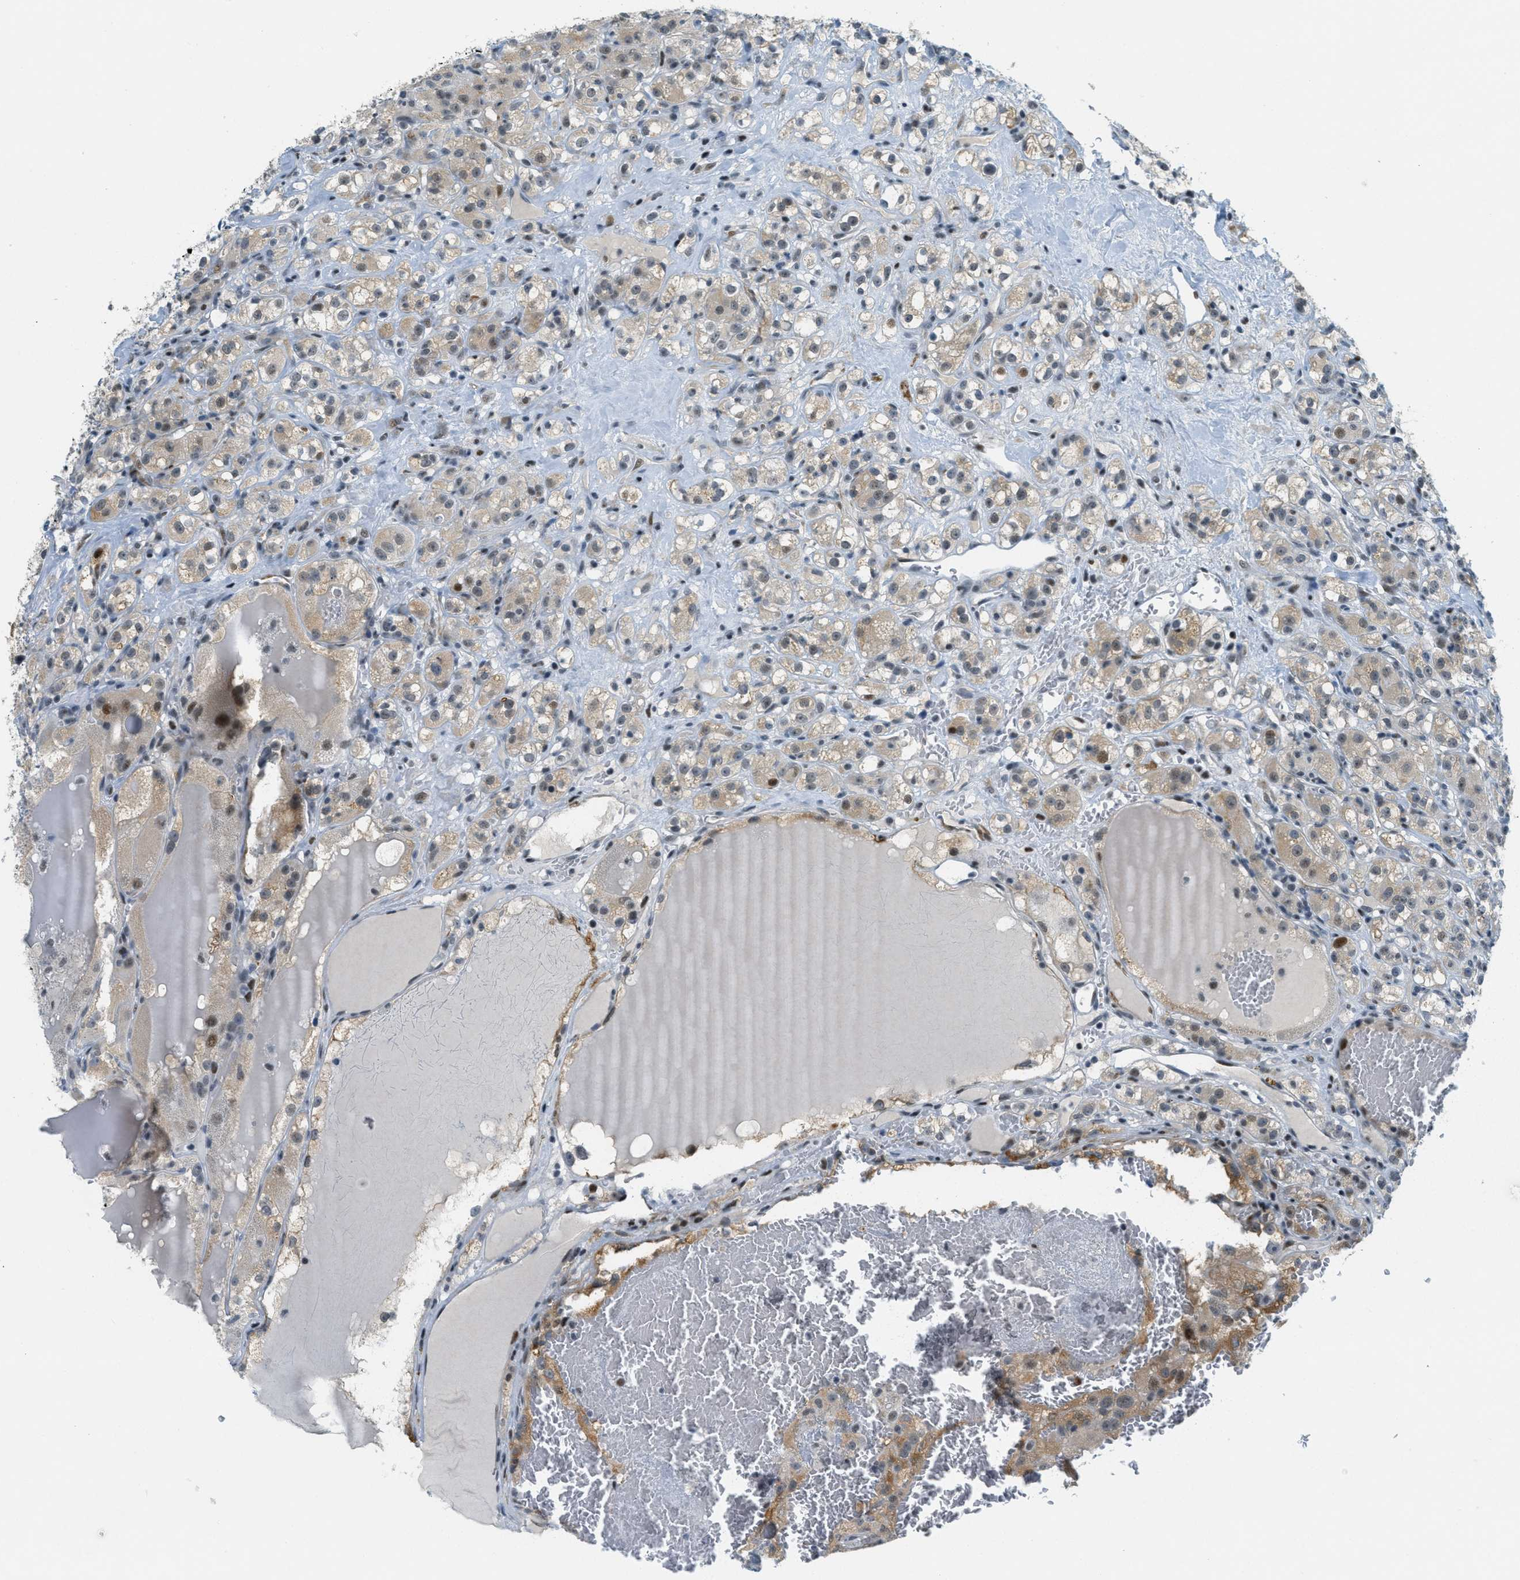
{"staining": {"intensity": "moderate", "quantity": "<25%", "location": "cytoplasmic/membranous,nuclear"}, "tissue": "renal cancer", "cell_type": "Tumor cells", "image_type": "cancer", "snomed": [{"axis": "morphology", "description": "Normal tissue, NOS"}, {"axis": "morphology", "description": "Adenocarcinoma, NOS"}, {"axis": "topography", "description": "Kidney"}], "caption": "A high-resolution micrograph shows IHC staining of renal cancer, which reveals moderate cytoplasmic/membranous and nuclear staining in approximately <25% of tumor cells. (DAB IHC, brown staining for protein, blue staining for nuclei).", "gene": "ZDHHC23", "patient": {"sex": "male", "age": 61}}